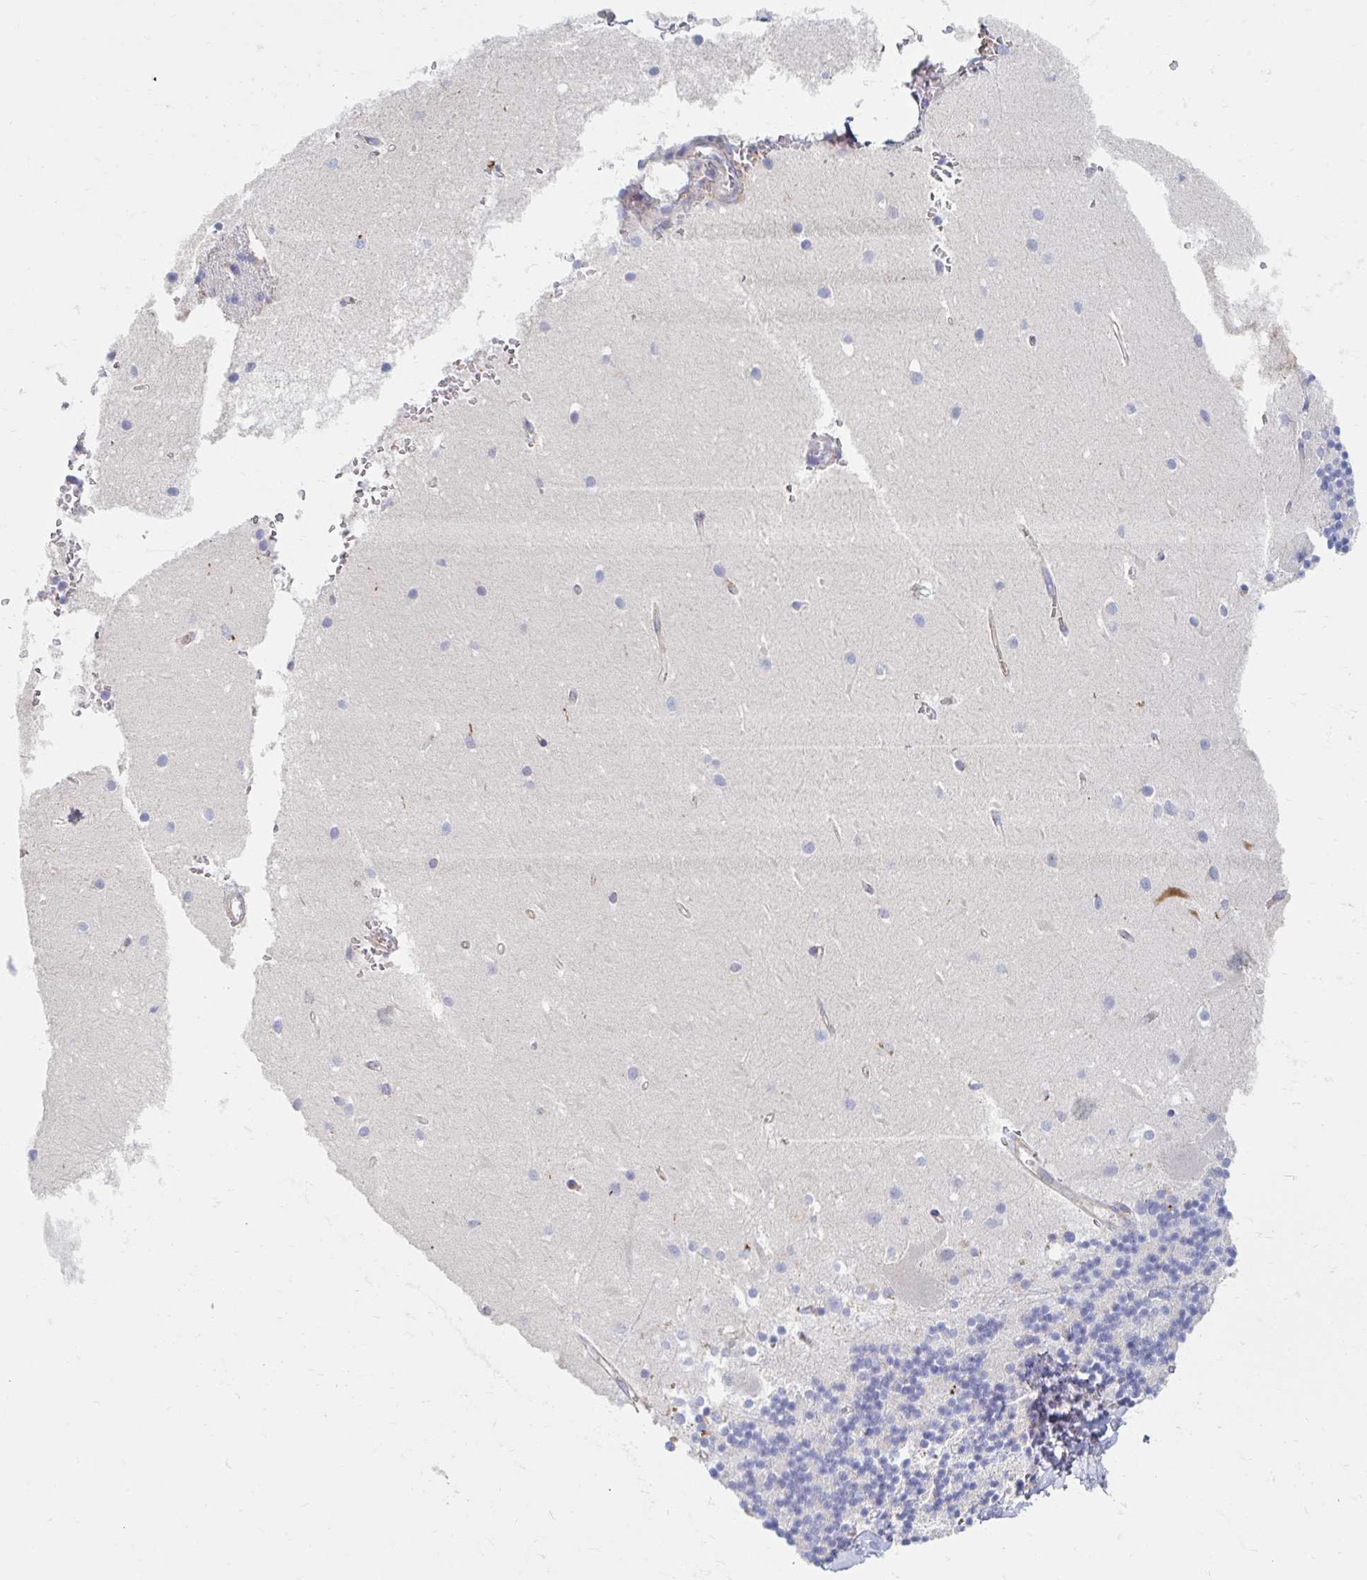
{"staining": {"intensity": "negative", "quantity": "none", "location": "none"}, "tissue": "cerebellum", "cell_type": "Cells in granular layer", "image_type": "normal", "snomed": [{"axis": "morphology", "description": "Normal tissue, NOS"}, {"axis": "topography", "description": "Cerebellum"}], "caption": "Cells in granular layer are negative for brown protein staining in unremarkable cerebellum. (Brightfield microscopy of DAB (3,3'-diaminobenzidine) IHC at high magnification).", "gene": "MAVS", "patient": {"sex": "male", "age": 54}}